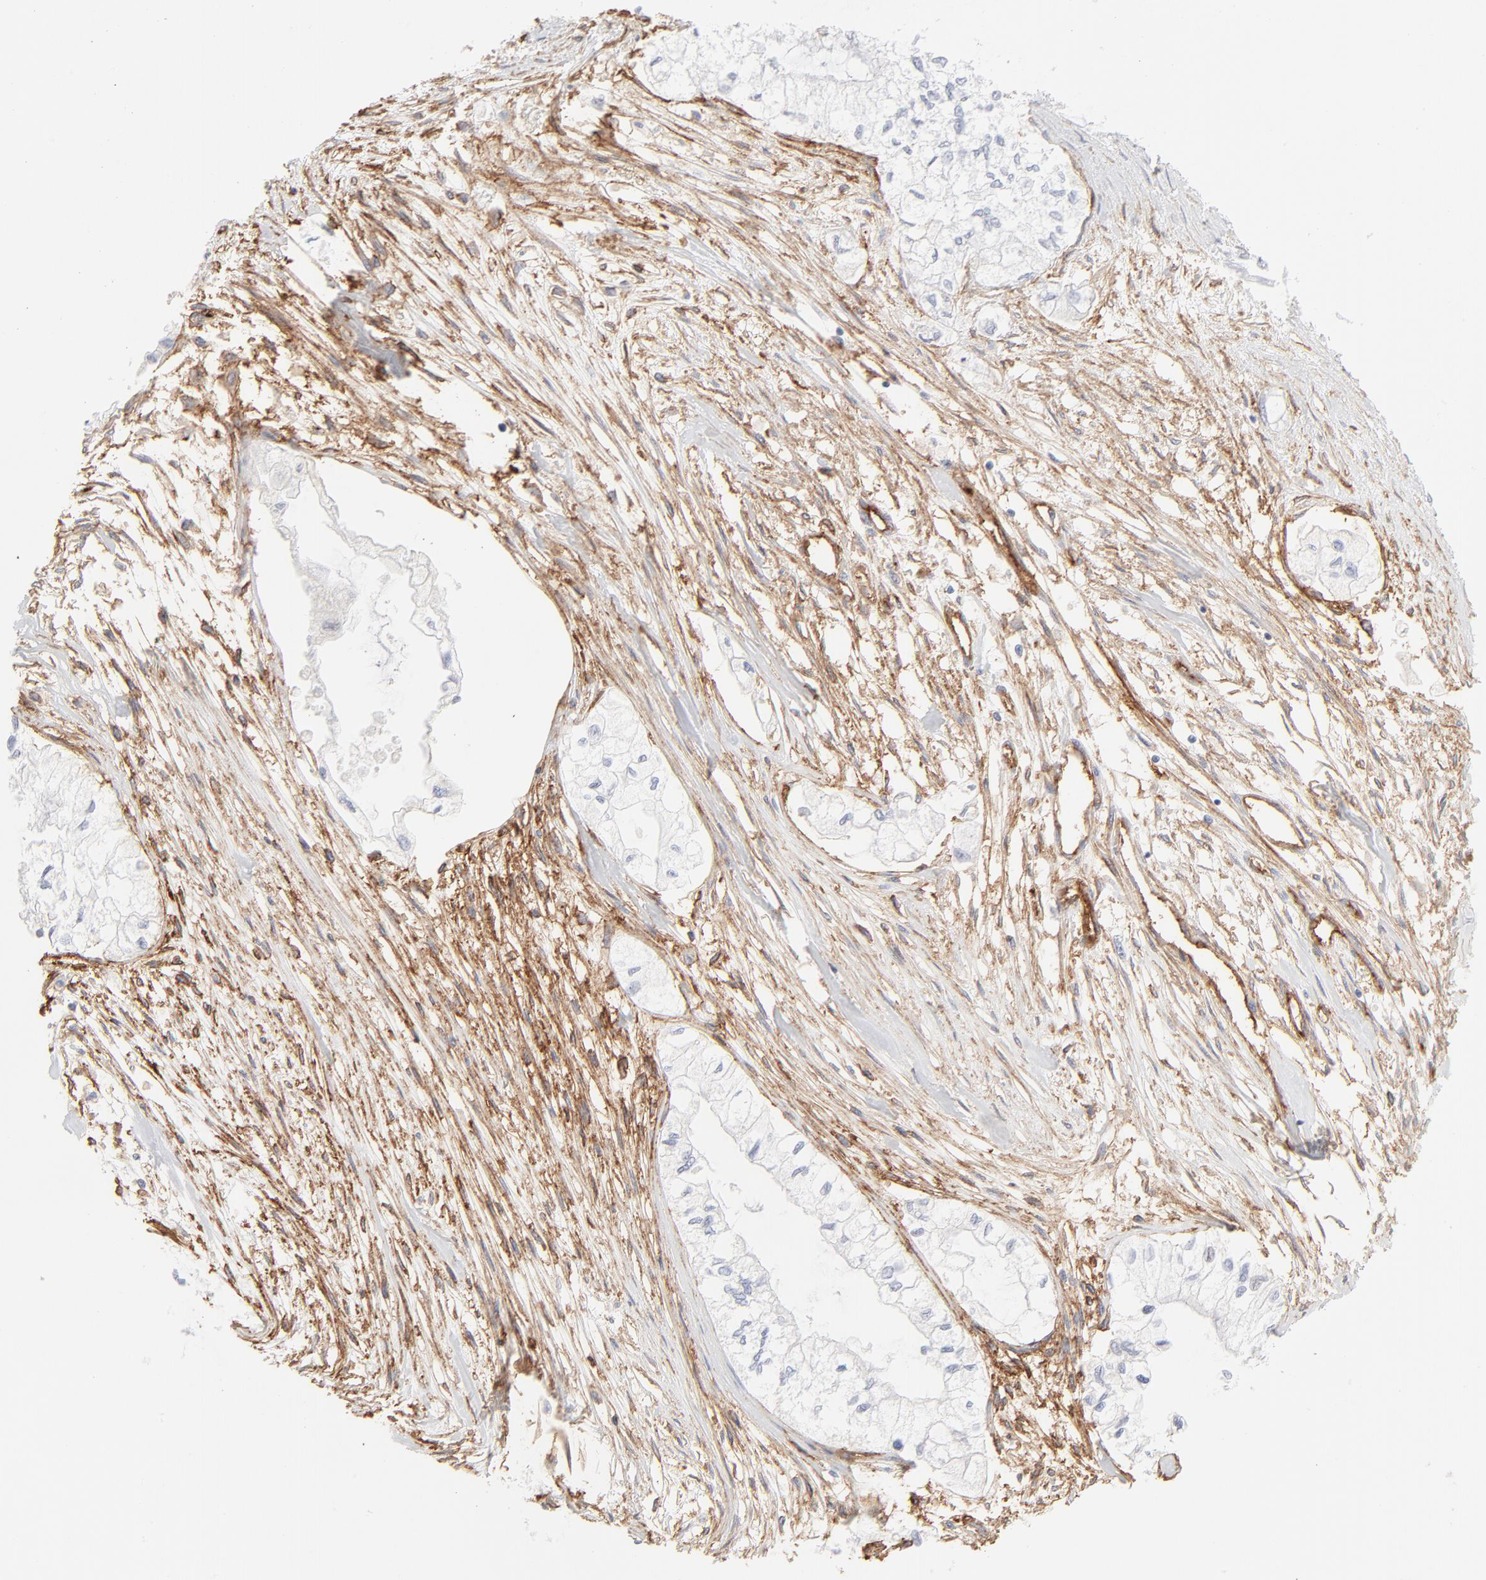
{"staining": {"intensity": "negative", "quantity": "none", "location": "none"}, "tissue": "pancreatic cancer", "cell_type": "Tumor cells", "image_type": "cancer", "snomed": [{"axis": "morphology", "description": "Adenocarcinoma, NOS"}, {"axis": "topography", "description": "Pancreas"}], "caption": "Image shows no significant protein staining in tumor cells of pancreatic adenocarcinoma.", "gene": "ITGA5", "patient": {"sex": "male", "age": 79}}